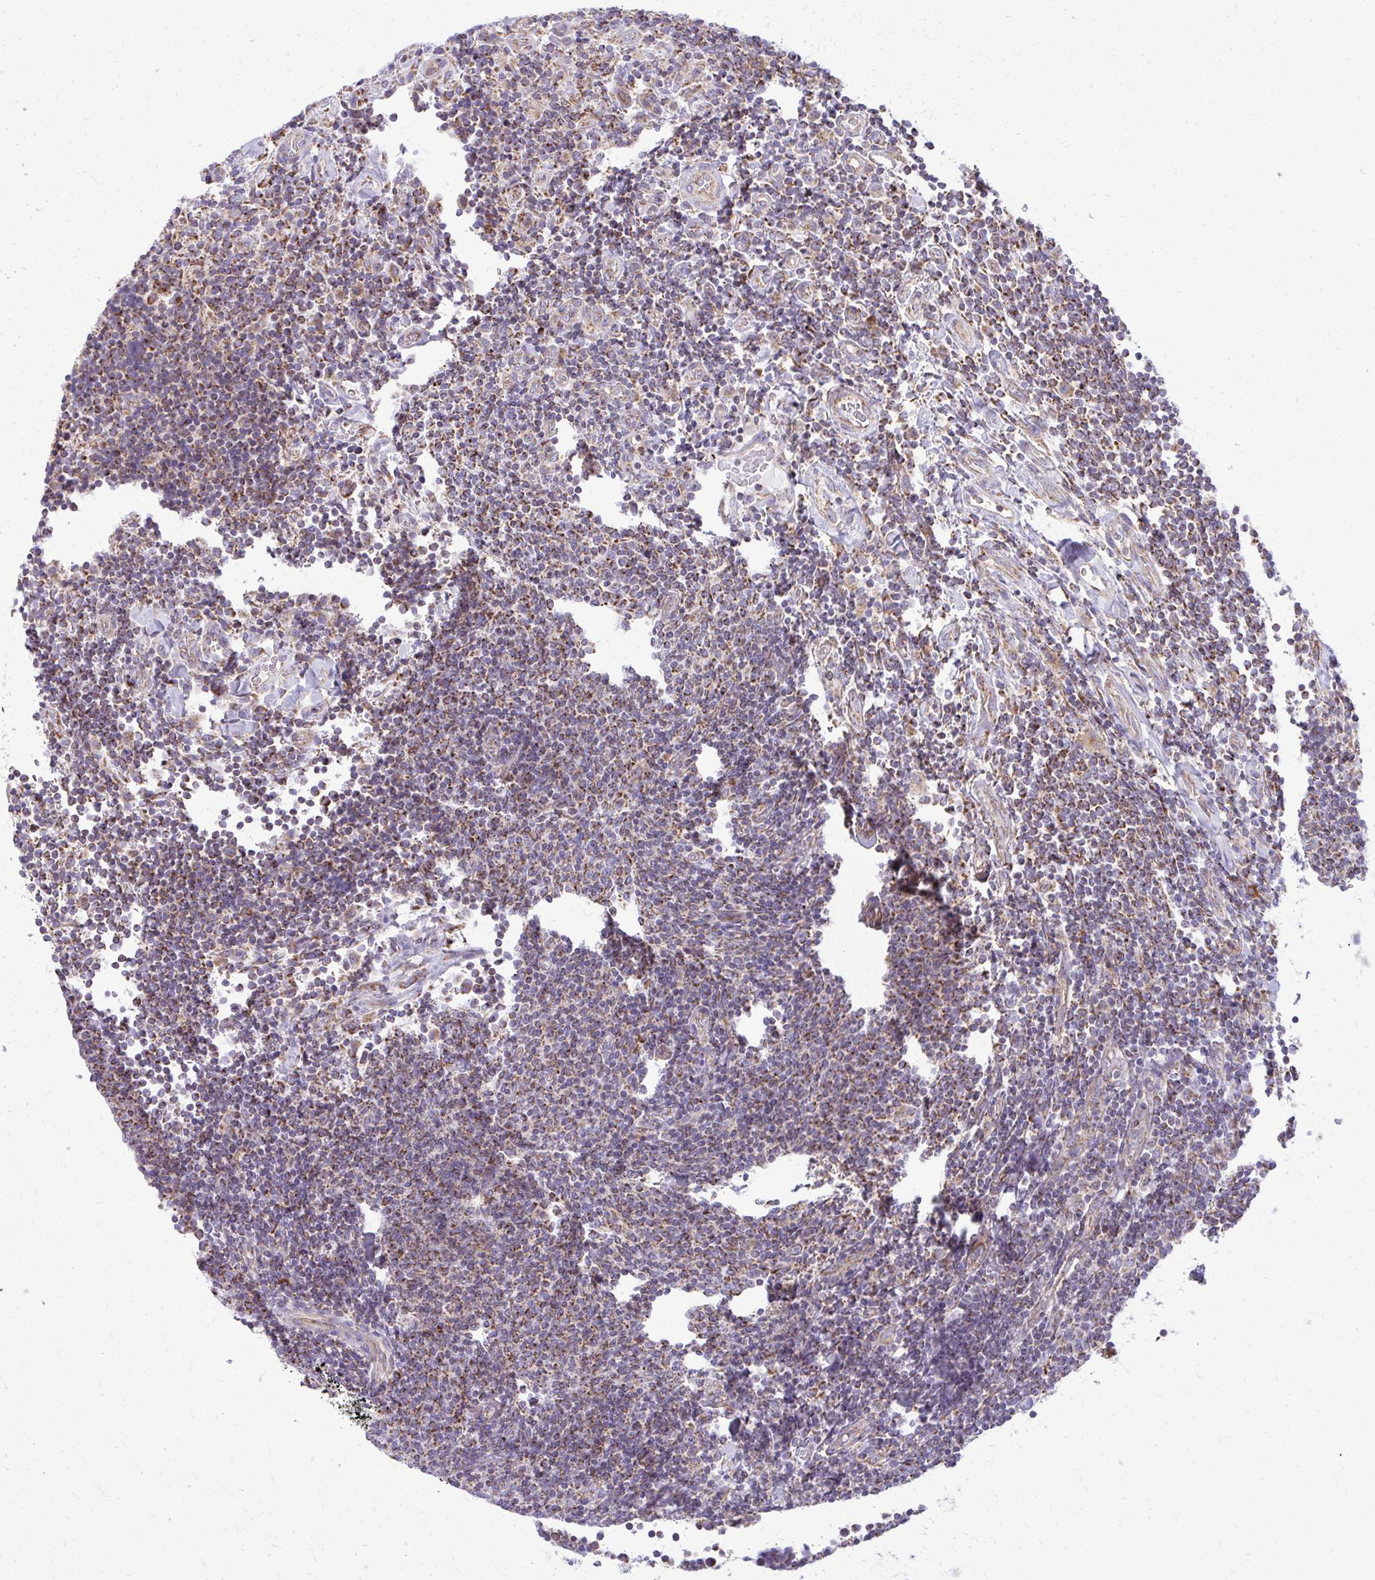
{"staining": {"intensity": "moderate", "quantity": ">75%", "location": "cytoplasmic/membranous"}, "tissue": "lymphoma", "cell_type": "Tumor cells", "image_type": "cancer", "snomed": [{"axis": "morphology", "description": "Malignant lymphoma, non-Hodgkin's type, Low grade"}, {"axis": "topography", "description": "Lymph node"}], "caption": "The photomicrograph reveals staining of lymphoma, revealing moderate cytoplasmic/membranous protein expression (brown color) within tumor cells.", "gene": "IFIT1", "patient": {"sex": "male", "age": 52}}